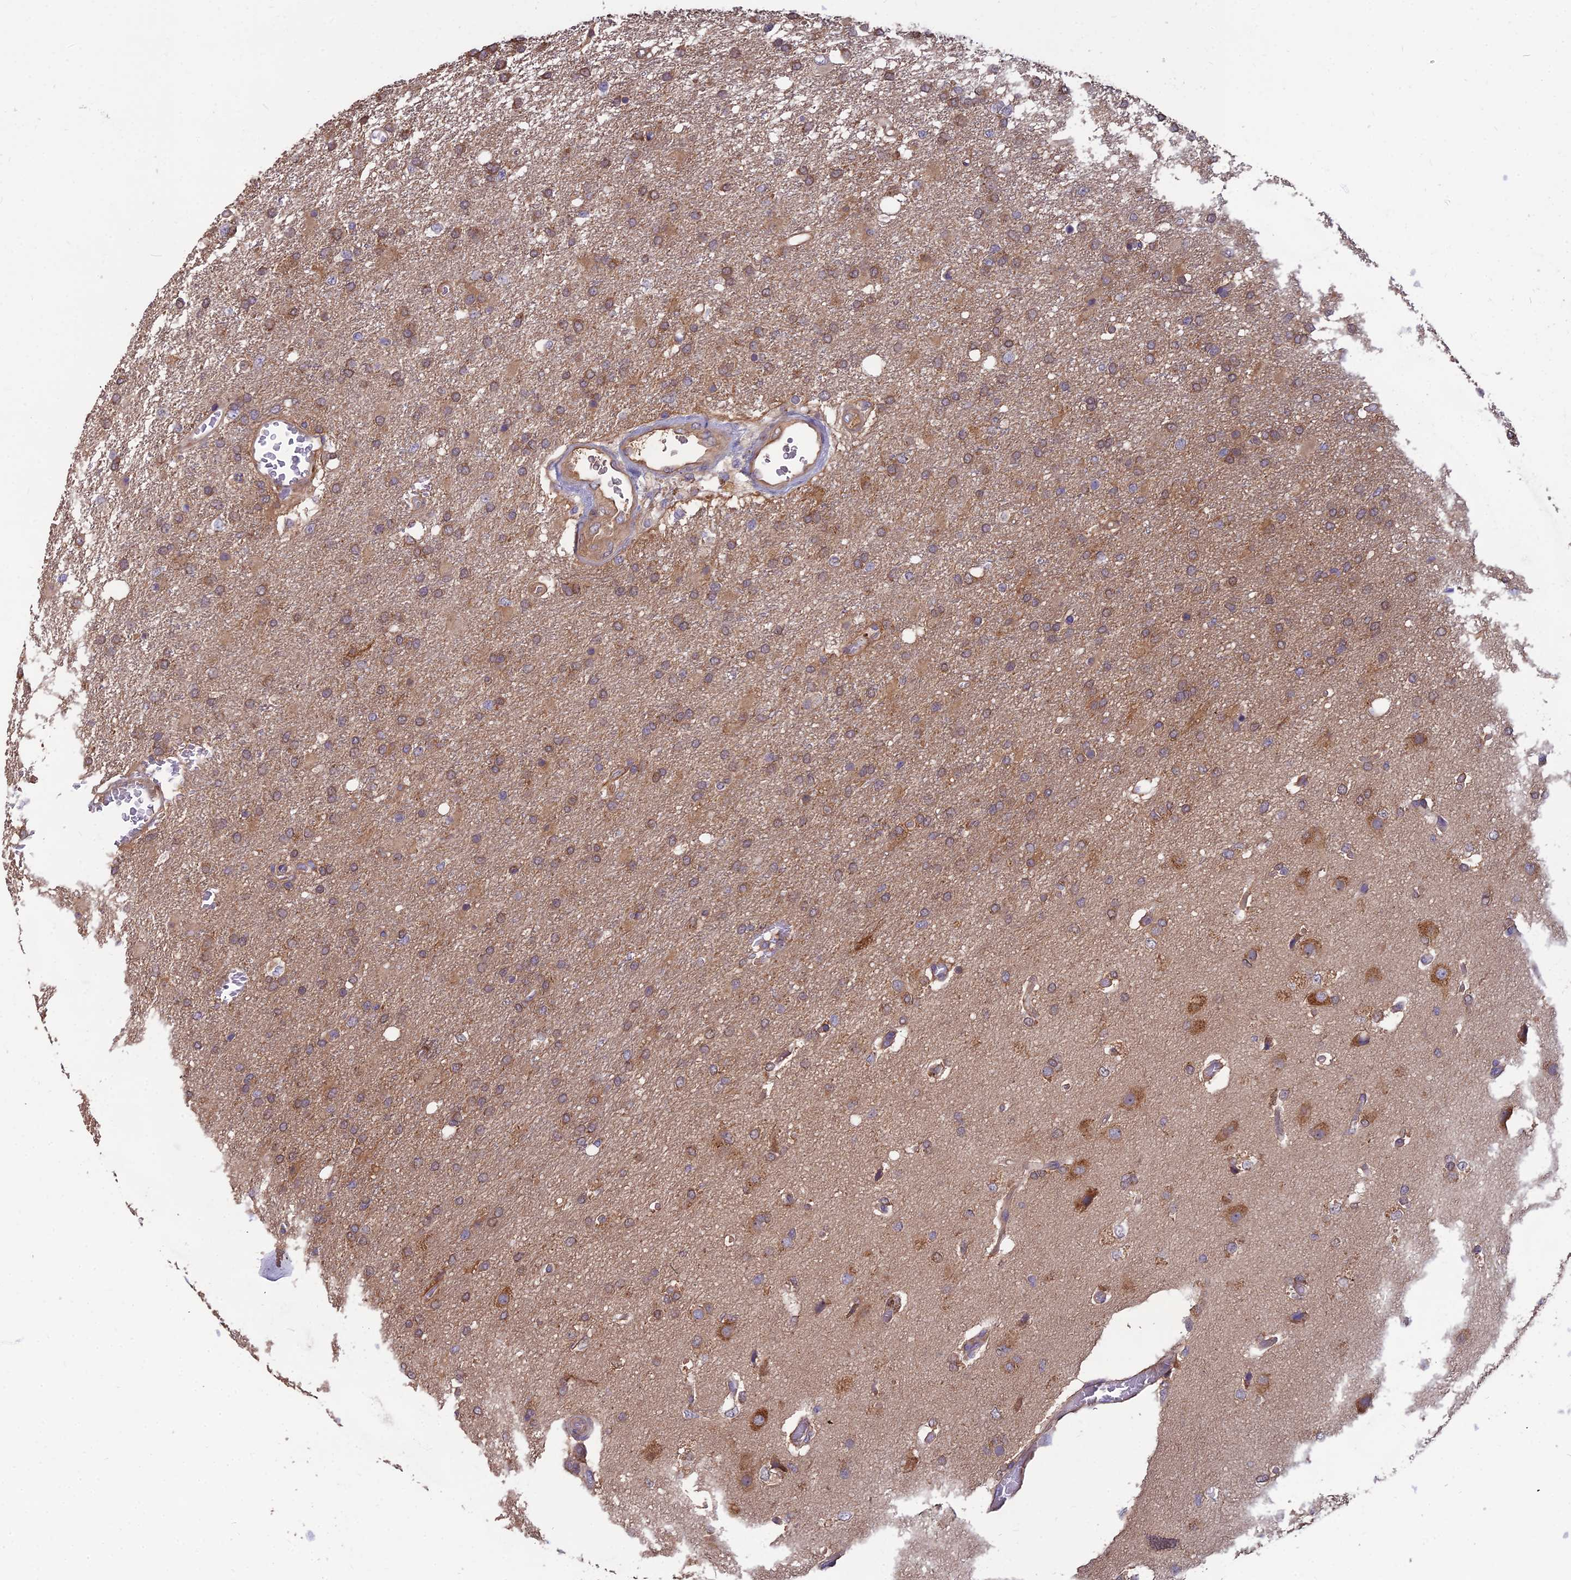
{"staining": {"intensity": "moderate", "quantity": ">75%", "location": "cytoplasmic/membranous"}, "tissue": "glioma", "cell_type": "Tumor cells", "image_type": "cancer", "snomed": [{"axis": "morphology", "description": "Glioma, malignant, High grade"}, {"axis": "topography", "description": "Brain"}], "caption": "Glioma tissue demonstrates moderate cytoplasmic/membranous staining in about >75% of tumor cells", "gene": "MVD", "patient": {"sex": "female", "age": 74}}